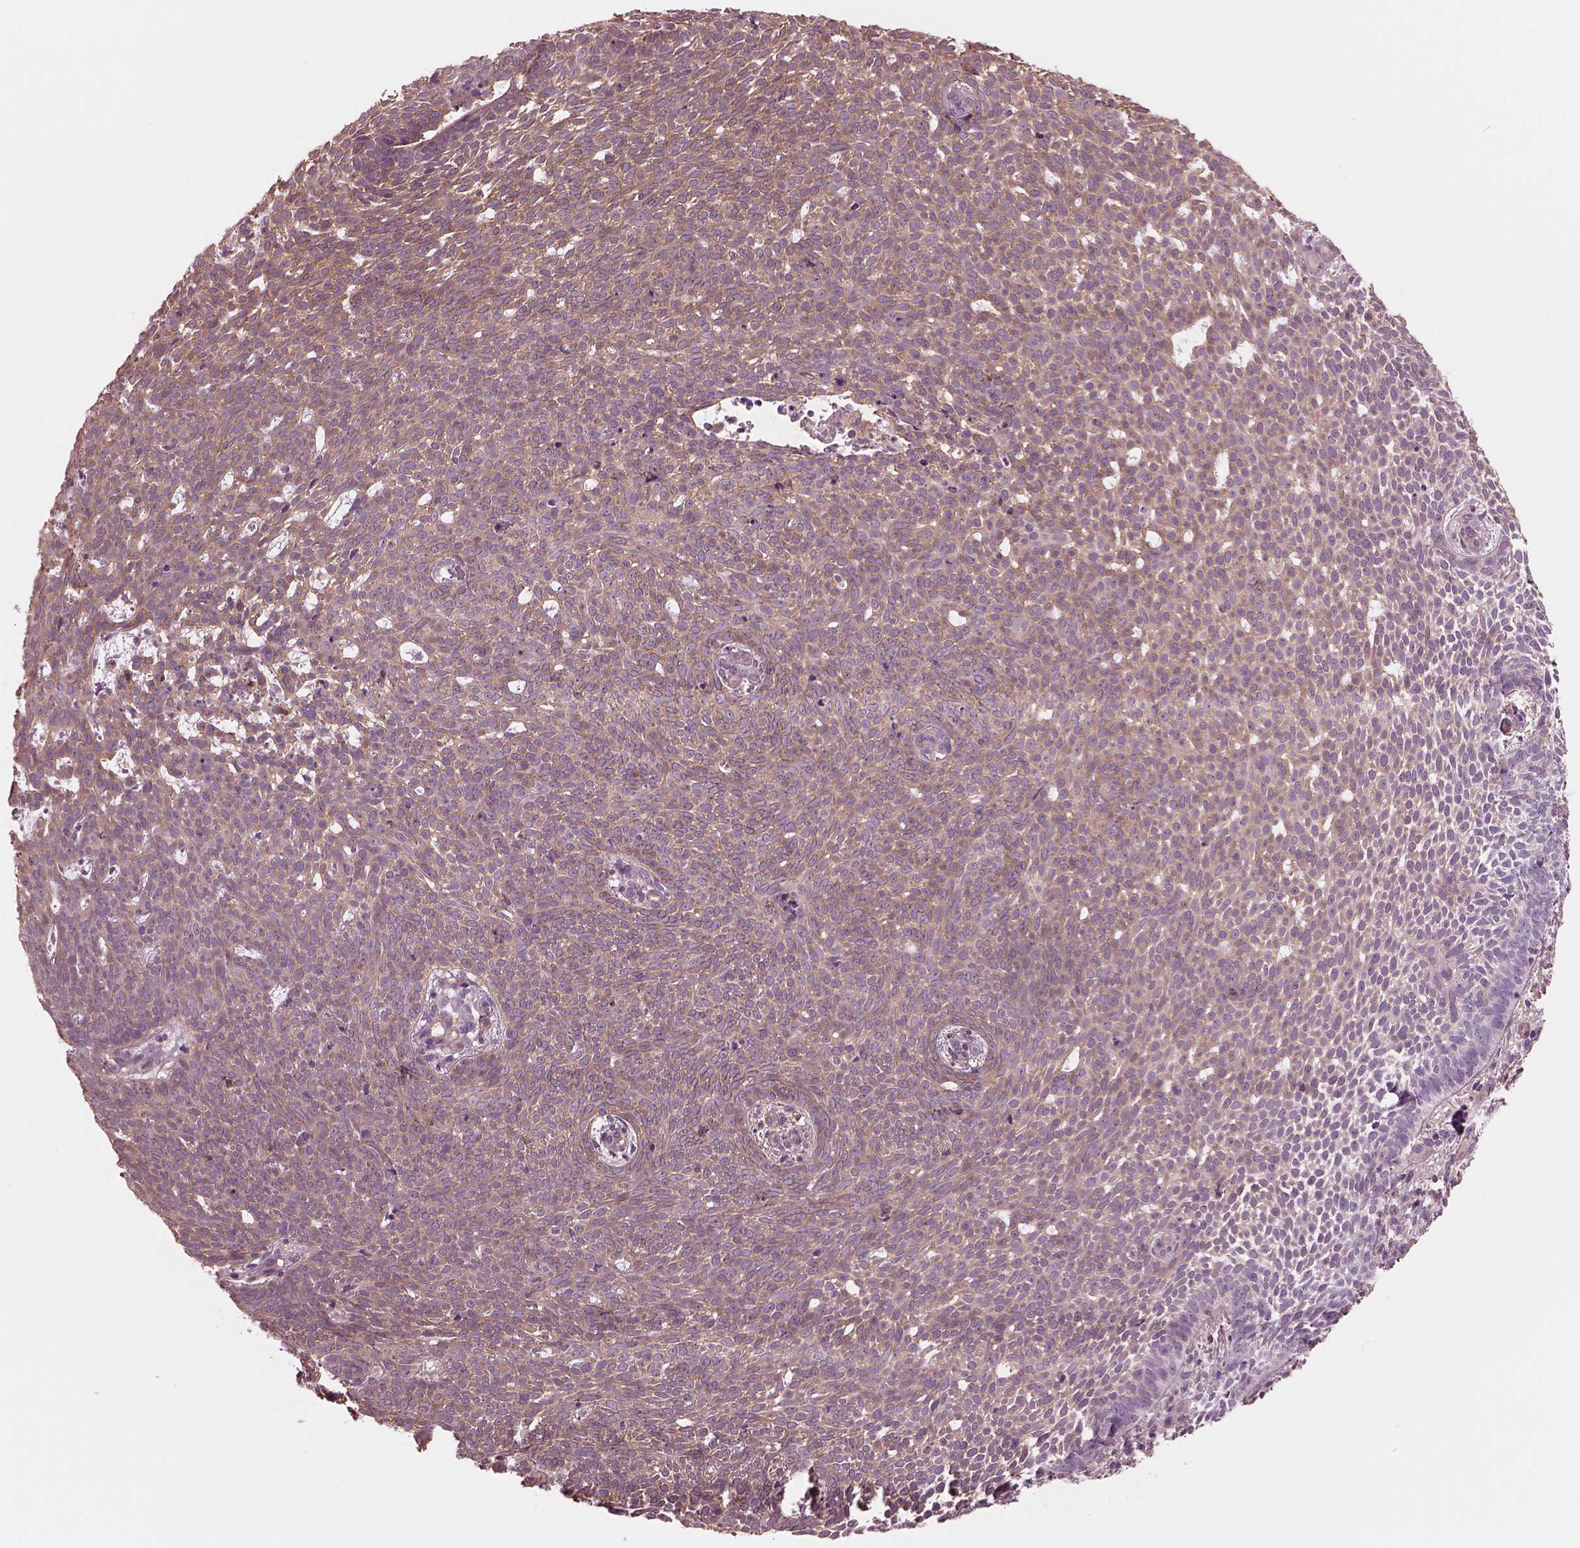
{"staining": {"intensity": "weak", "quantity": ">75%", "location": "cytoplasmic/membranous"}, "tissue": "skin cancer", "cell_type": "Tumor cells", "image_type": "cancer", "snomed": [{"axis": "morphology", "description": "Basal cell carcinoma"}, {"axis": "topography", "description": "Skin"}], "caption": "Immunohistochemical staining of basal cell carcinoma (skin) demonstrates low levels of weak cytoplasmic/membranous staining in approximately >75% of tumor cells.", "gene": "ELAPOR1", "patient": {"sex": "male", "age": 59}}